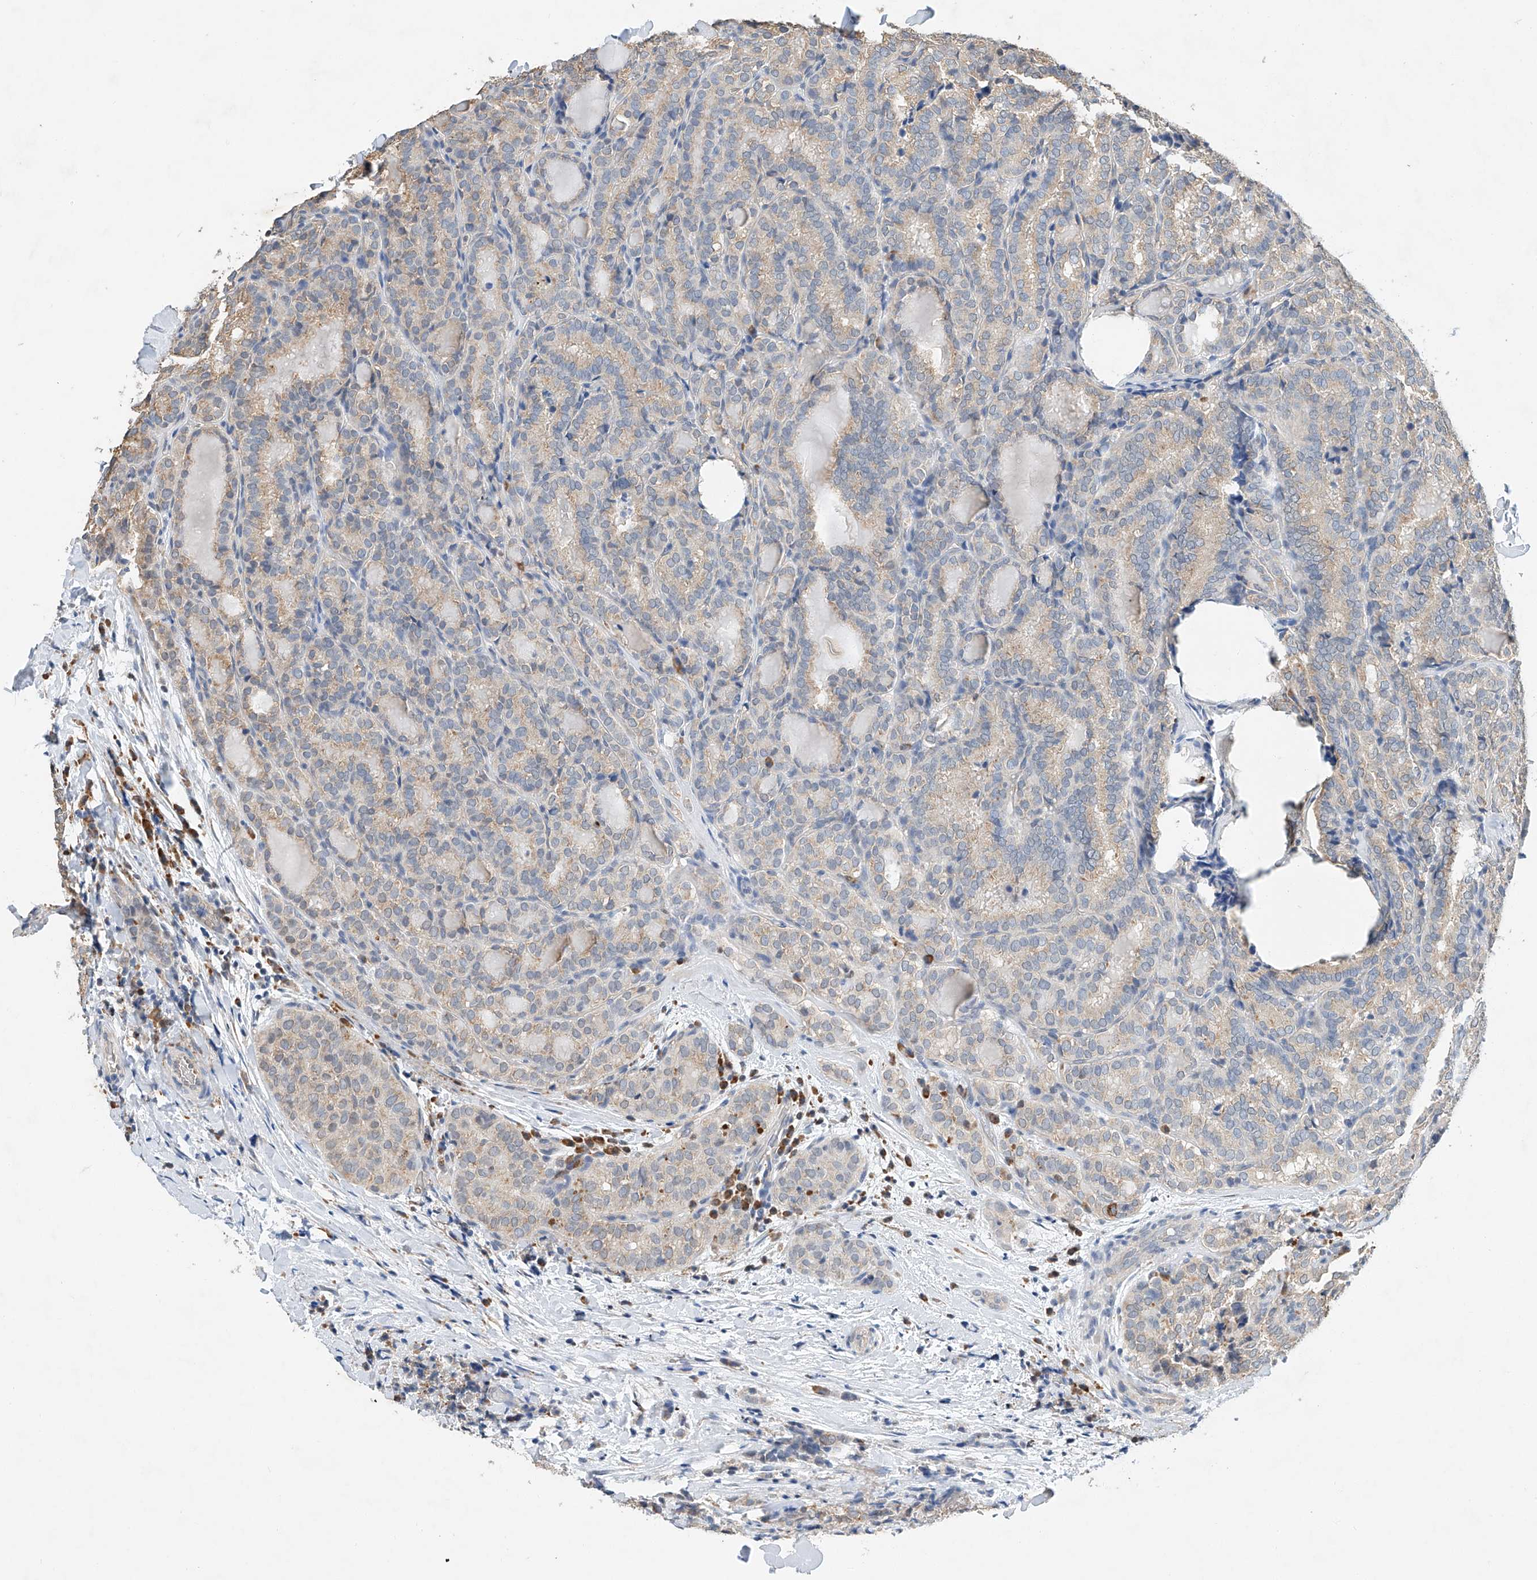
{"staining": {"intensity": "weak", "quantity": "25%-75%", "location": "cytoplasmic/membranous"}, "tissue": "thyroid cancer", "cell_type": "Tumor cells", "image_type": "cancer", "snomed": [{"axis": "morphology", "description": "Normal tissue, NOS"}, {"axis": "morphology", "description": "Papillary adenocarcinoma, NOS"}, {"axis": "topography", "description": "Thyroid gland"}], "caption": "Immunohistochemical staining of thyroid papillary adenocarcinoma reveals low levels of weak cytoplasmic/membranous positivity in approximately 25%-75% of tumor cells.", "gene": "CTDP1", "patient": {"sex": "female", "age": 30}}